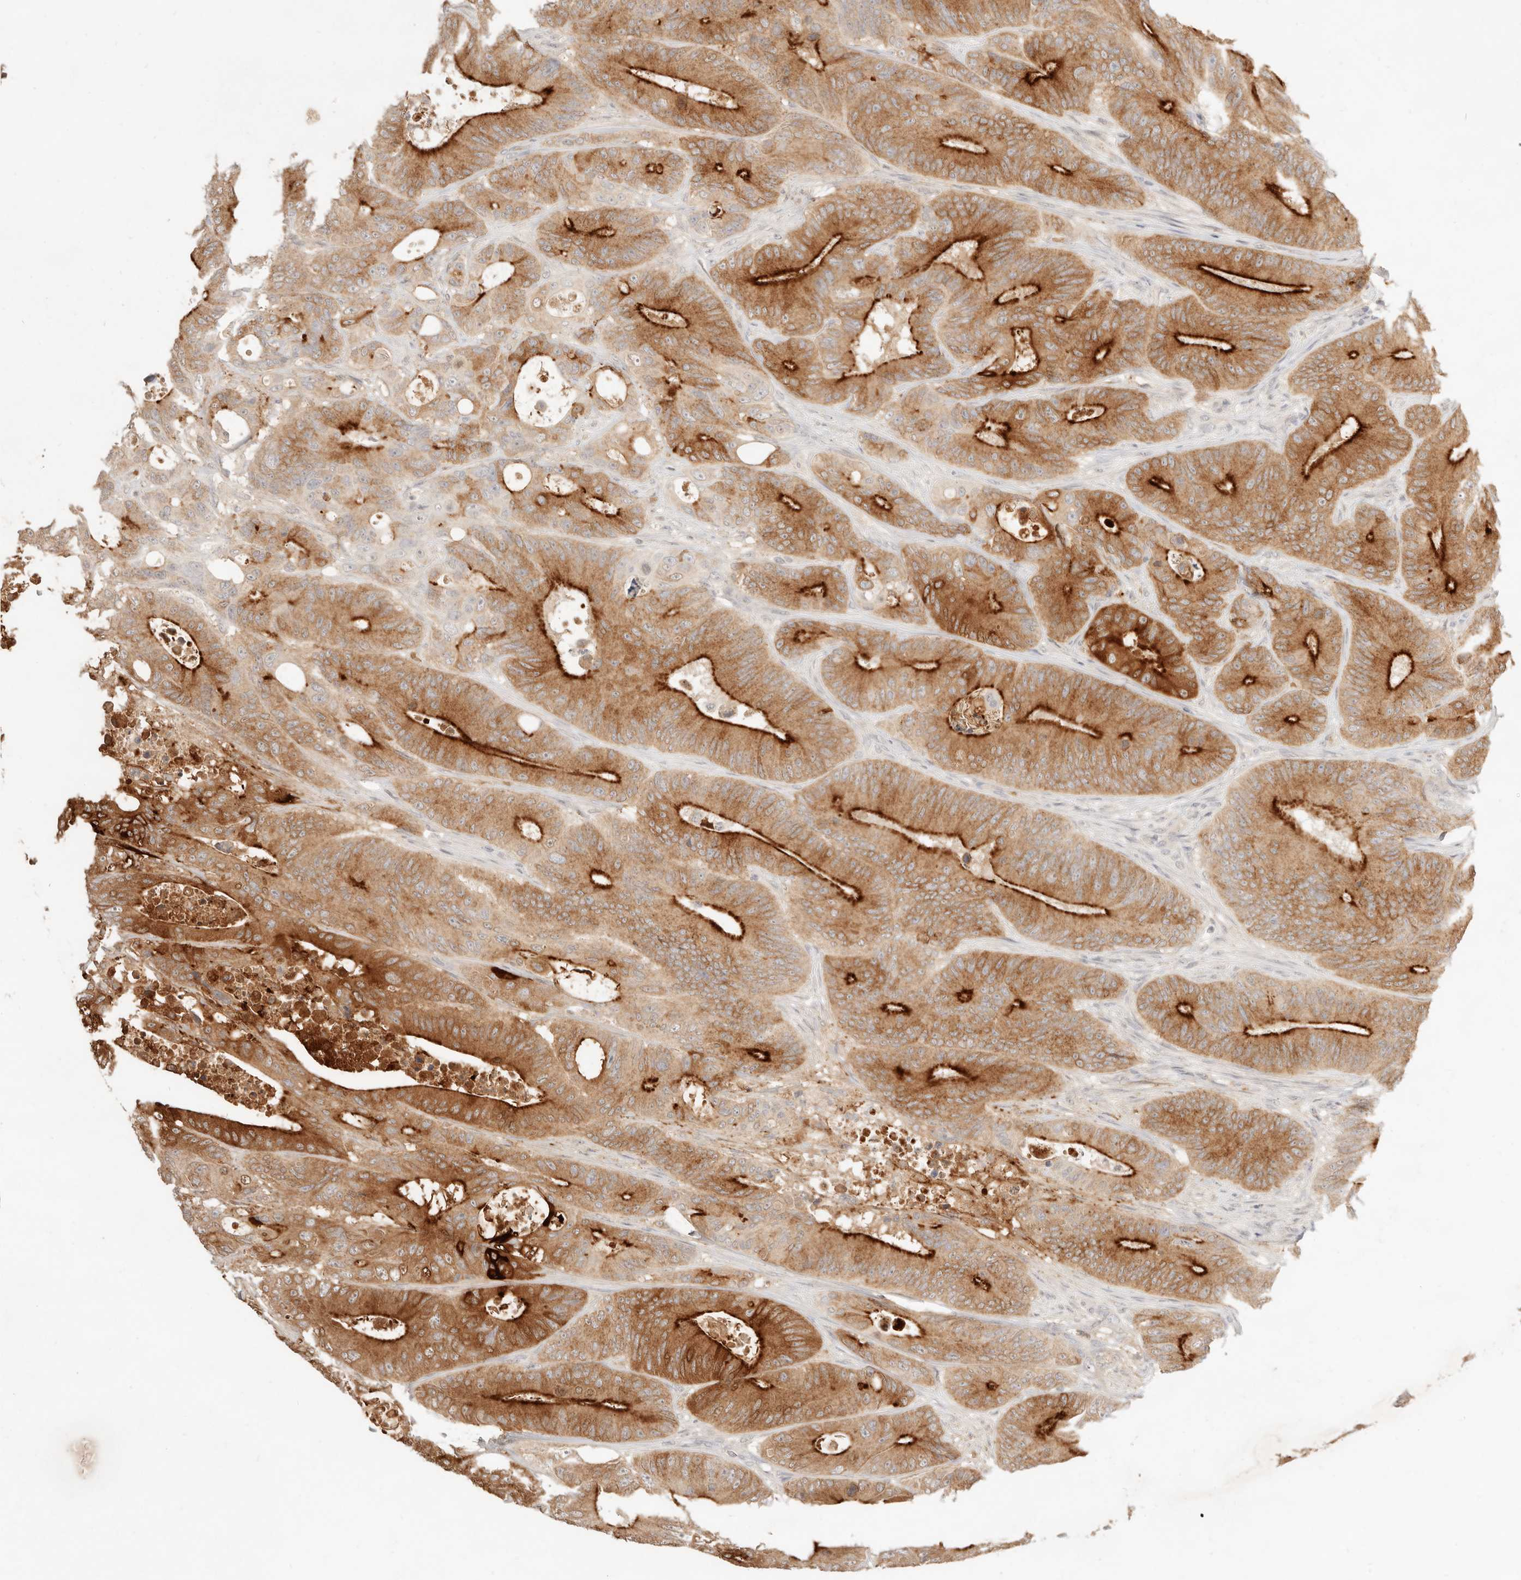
{"staining": {"intensity": "strong", "quantity": ">75%", "location": "cytoplasmic/membranous"}, "tissue": "colorectal cancer", "cell_type": "Tumor cells", "image_type": "cancer", "snomed": [{"axis": "morphology", "description": "Adenocarcinoma, NOS"}, {"axis": "topography", "description": "Colon"}], "caption": "Tumor cells demonstrate high levels of strong cytoplasmic/membranous positivity in about >75% of cells in colorectal adenocarcinoma. The staining was performed using DAB (3,3'-diaminobenzidine), with brown indicating positive protein expression. Nuclei are stained blue with hematoxylin.", "gene": "MEP1A", "patient": {"sex": "male", "age": 83}}